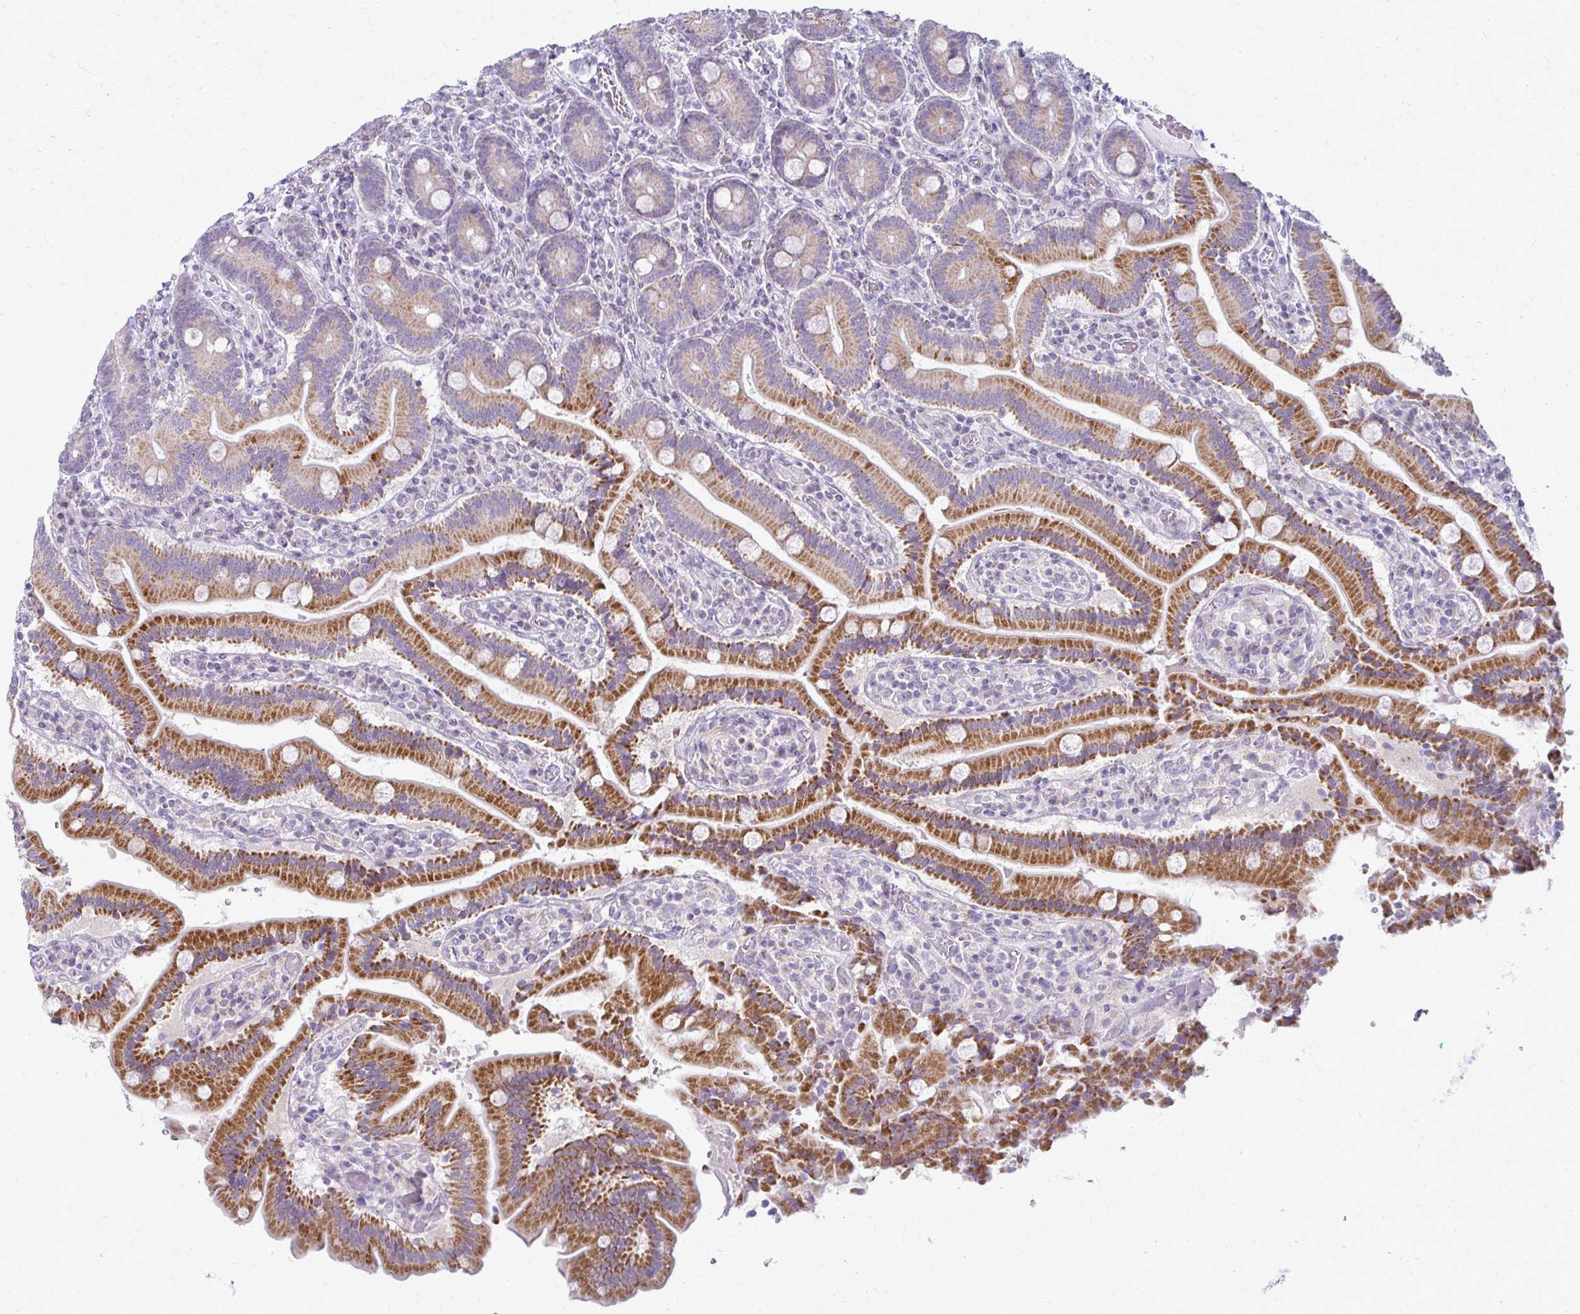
{"staining": {"intensity": "moderate", "quantity": "25%-75%", "location": "cytoplasmic/membranous"}, "tissue": "duodenum", "cell_type": "Glandular cells", "image_type": "normal", "snomed": [{"axis": "morphology", "description": "Normal tissue, NOS"}, {"axis": "topography", "description": "Duodenum"}], "caption": "A photomicrograph of human duodenum stained for a protein demonstrates moderate cytoplasmic/membranous brown staining in glandular cells.", "gene": "FCGR2A", "patient": {"sex": "female", "age": 62}}